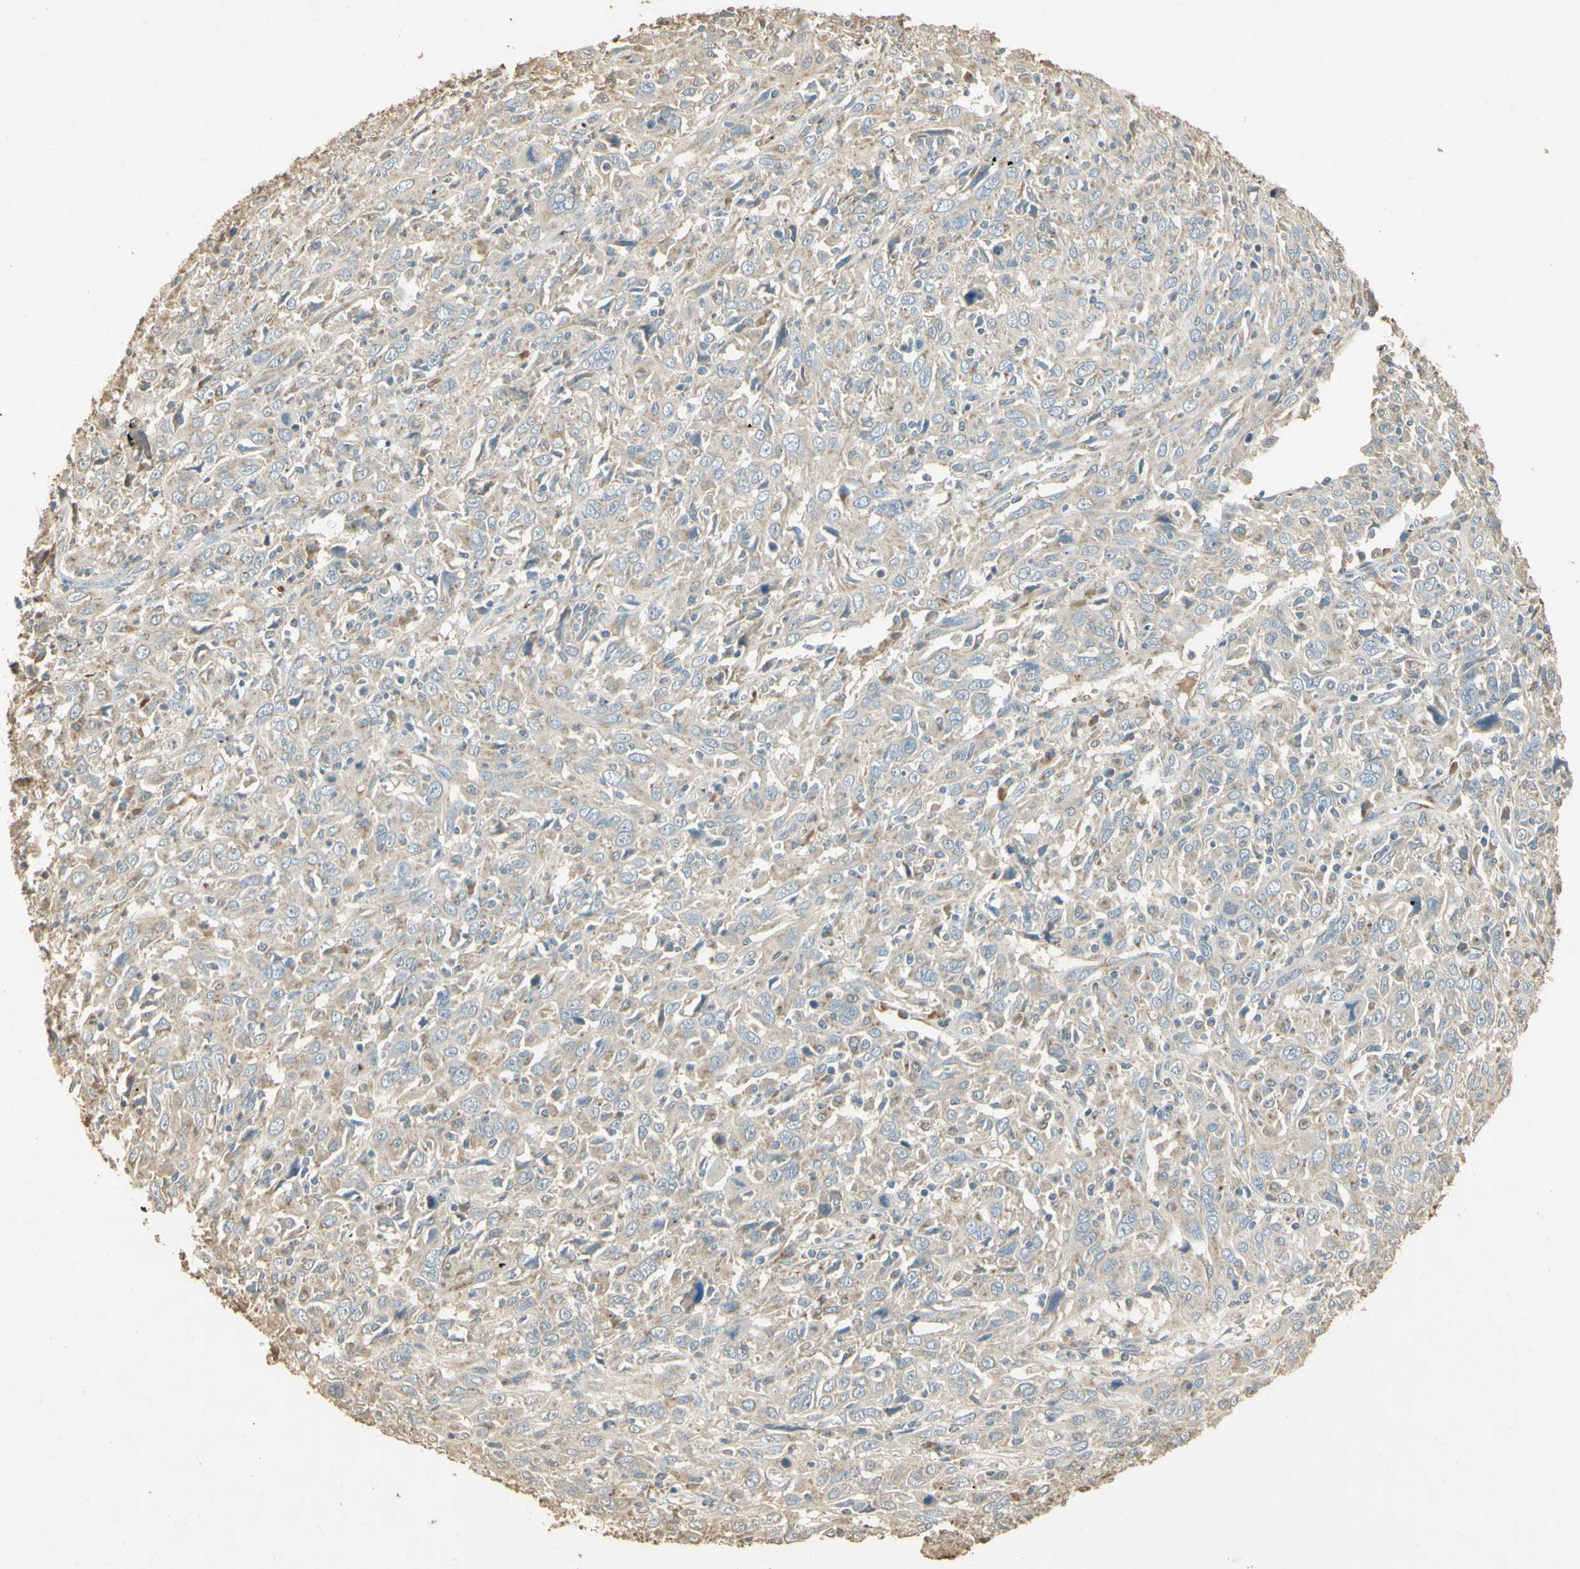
{"staining": {"intensity": "weak", "quantity": "25%-75%", "location": "cytoplasmic/membranous"}, "tissue": "cervical cancer", "cell_type": "Tumor cells", "image_type": "cancer", "snomed": [{"axis": "morphology", "description": "Squamous cell carcinoma, NOS"}, {"axis": "topography", "description": "Cervix"}], "caption": "This histopathology image shows cervical squamous cell carcinoma stained with immunohistochemistry to label a protein in brown. The cytoplasmic/membranous of tumor cells show weak positivity for the protein. Nuclei are counter-stained blue.", "gene": "UXS1", "patient": {"sex": "female", "age": 46}}